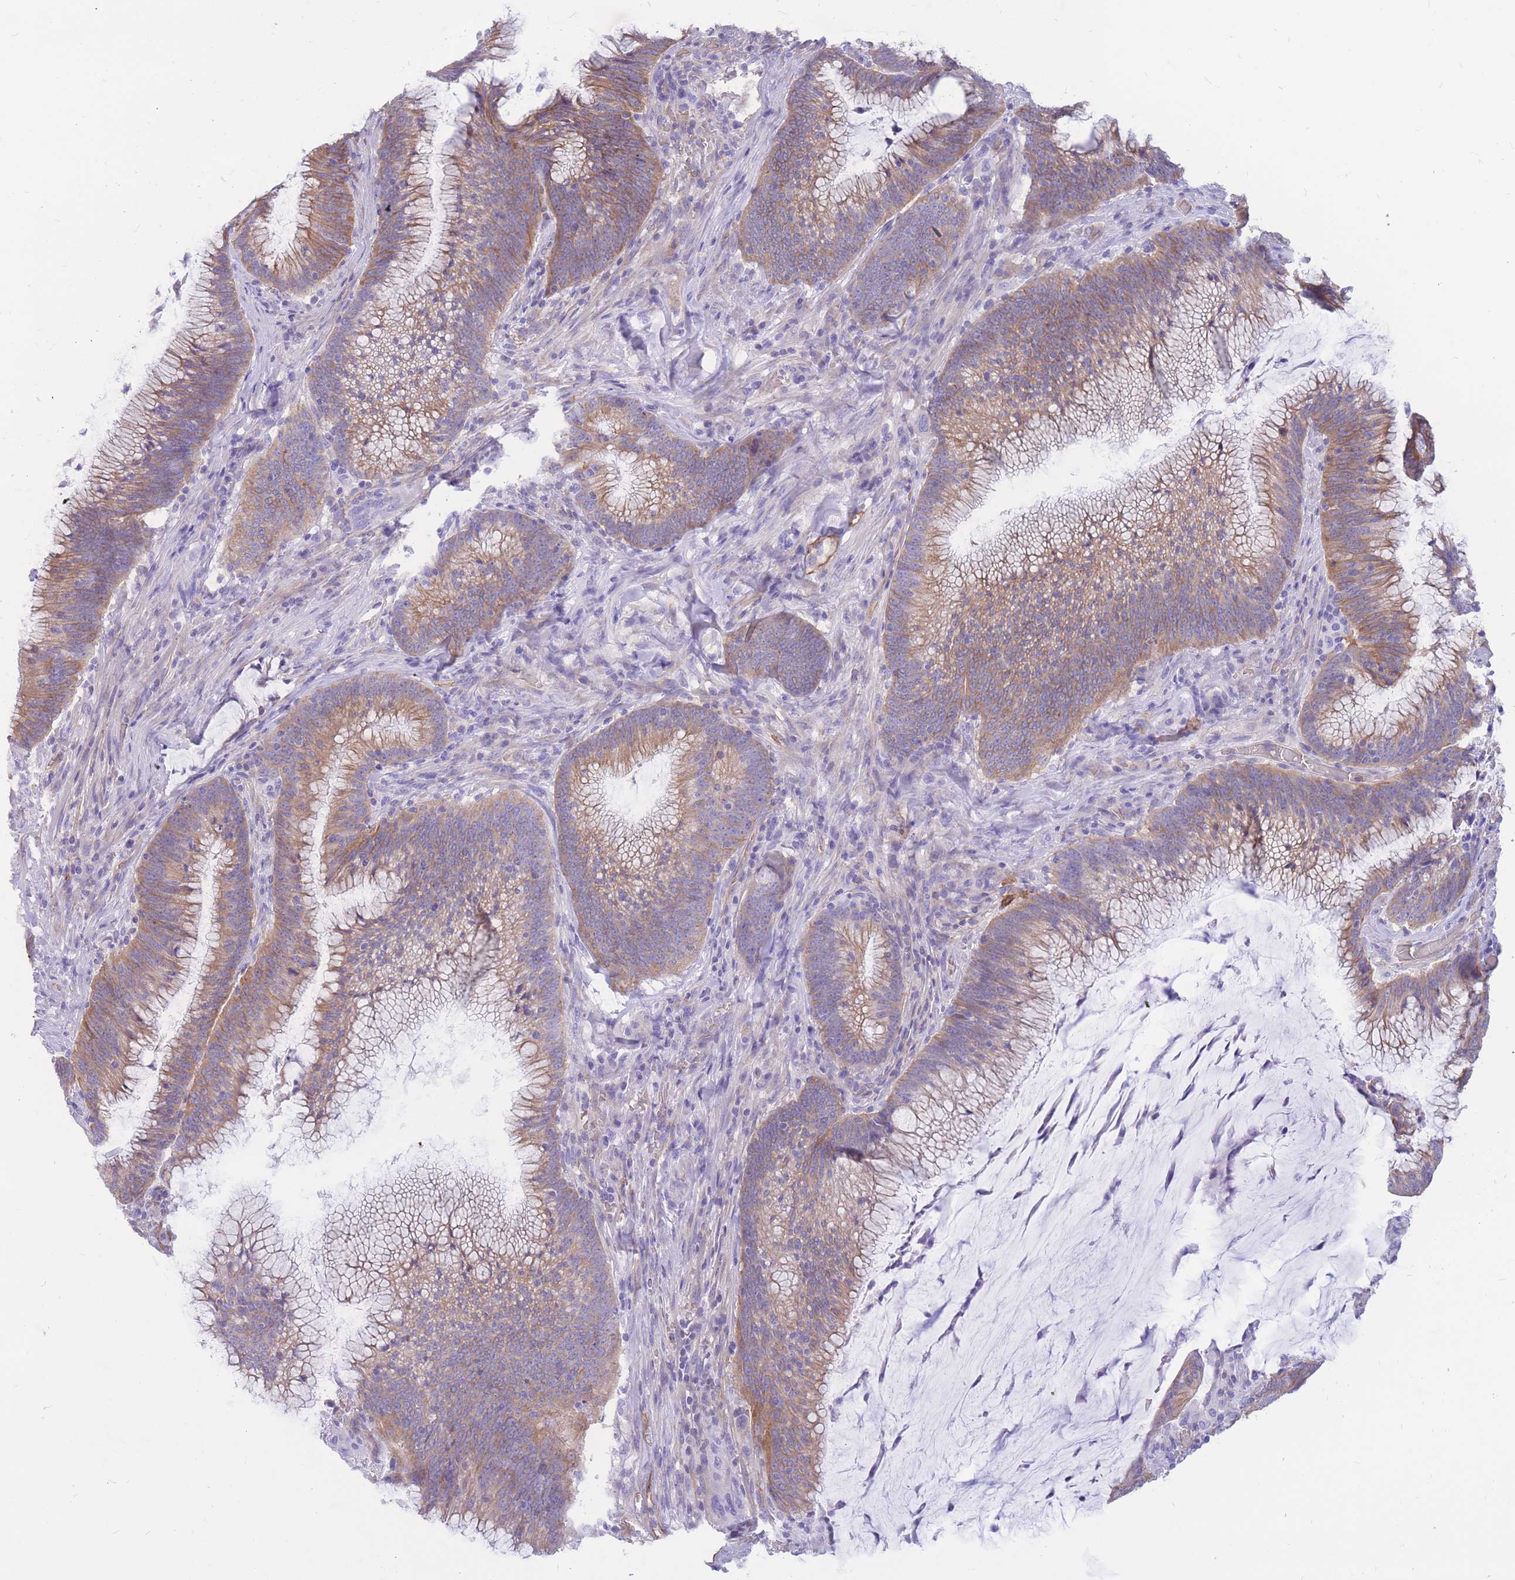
{"staining": {"intensity": "moderate", "quantity": ">75%", "location": "cytoplasmic/membranous"}, "tissue": "colorectal cancer", "cell_type": "Tumor cells", "image_type": "cancer", "snomed": [{"axis": "morphology", "description": "Adenocarcinoma, NOS"}, {"axis": "topography", "description": "Rectum"}], "caption": "Brown immunohistochemical staining in colorectal cancer (adenocarcinoma) exhibits moderate cytoplasmic/membranous expression in about >75% of tumor cells.", "gene": "ADD2", "patient": {"sex": "female", "age": 77}}